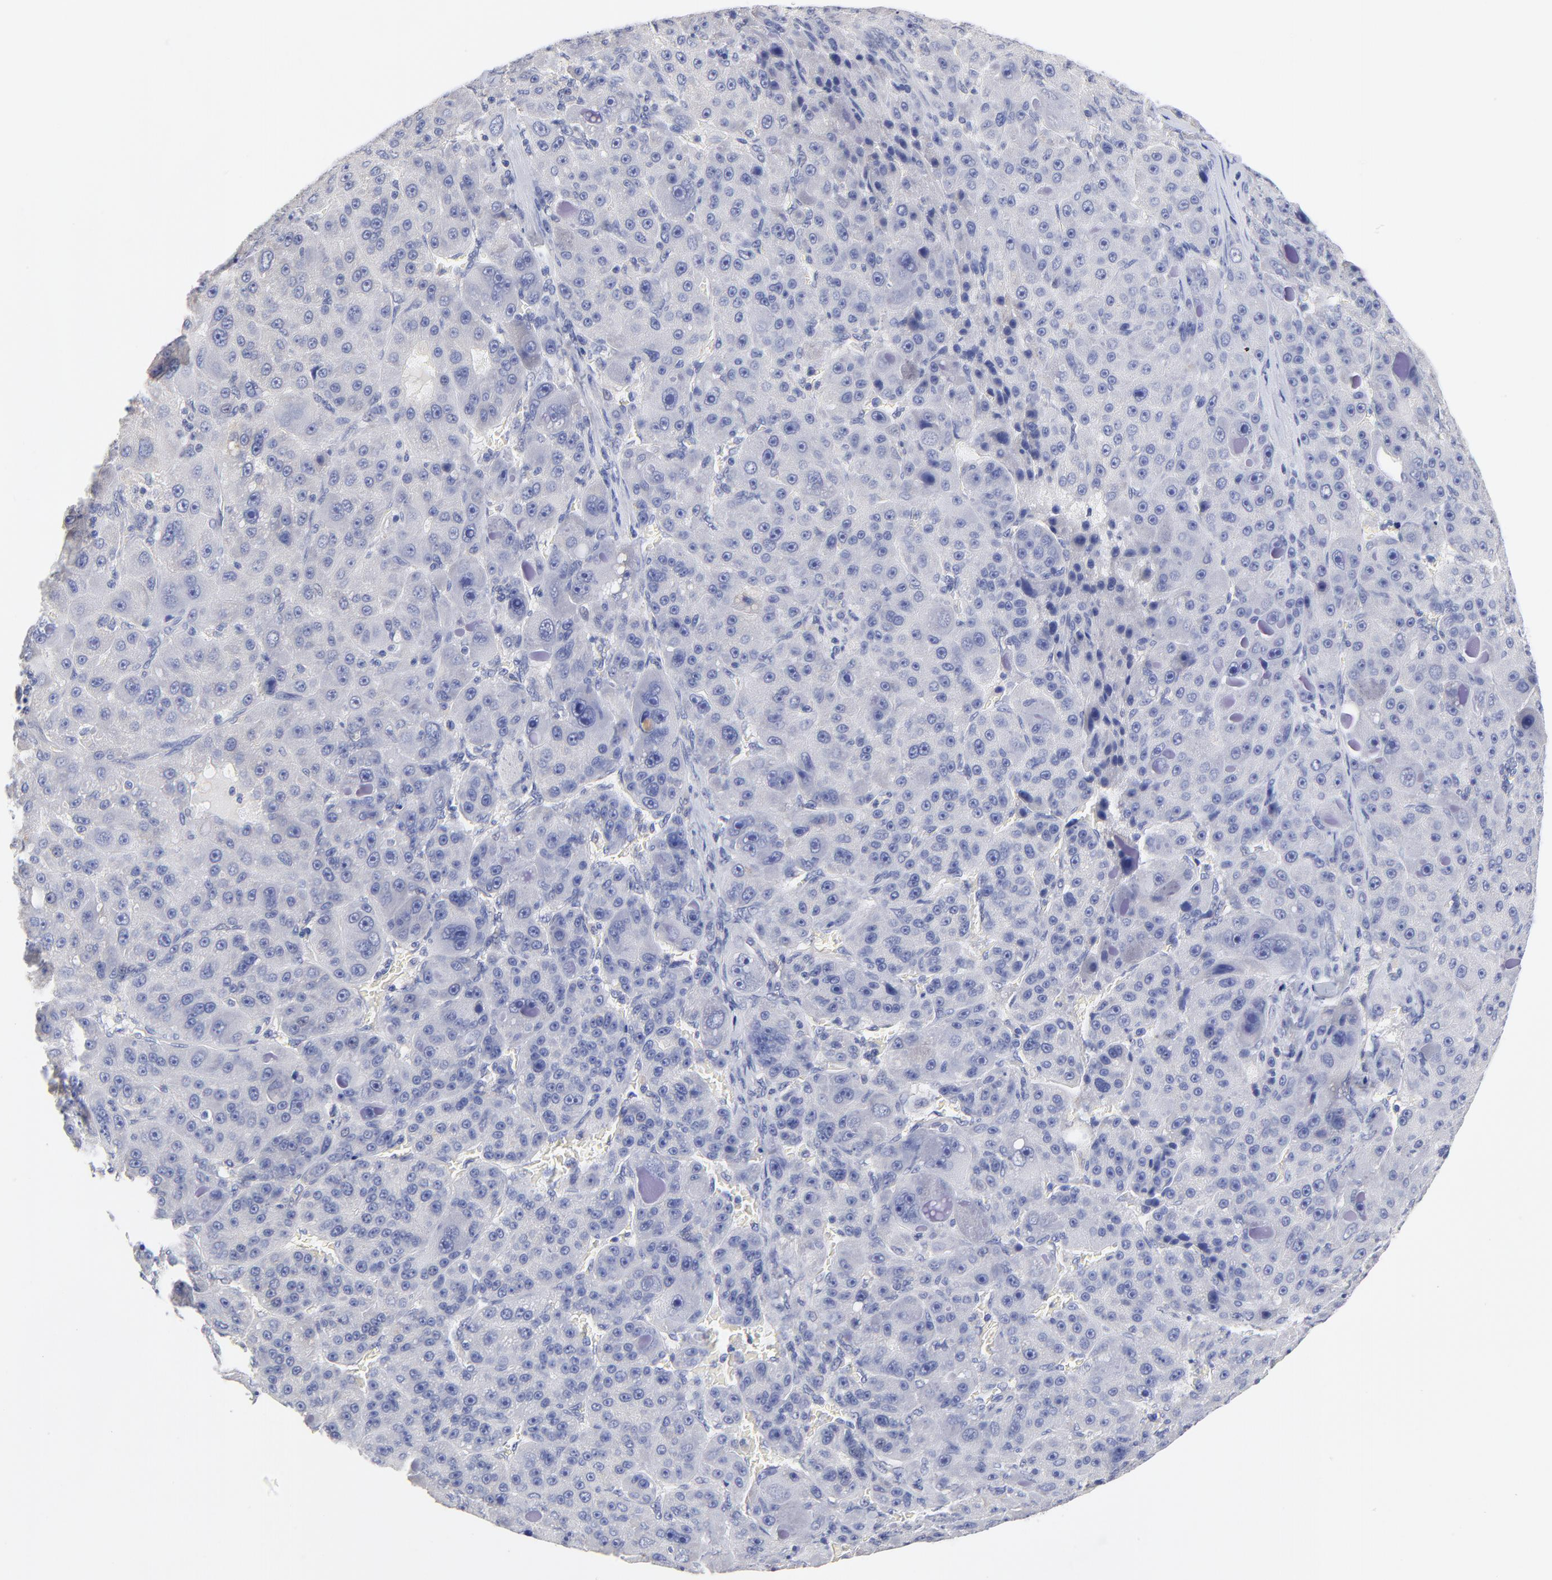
{"staining": {"intensity": "negative", "quantity": "none", "location": "none"}, "tissue": "liver cancer", "cell_type": "Tumor cells", "image_type": "cancer", "snomed": [{"axis": "morphology", "description": "Carcinoma, Hepatocellular, NOS"}, {"axis": "topography", "description": "Liver"}], "caption": "This is a micrograph of IHC staining of liver cancer (hepatocellular carcinoma), which shows no expression in tumor cells.", "gene": "TWNK", "patient": {"sex": "male", "age": 76}}